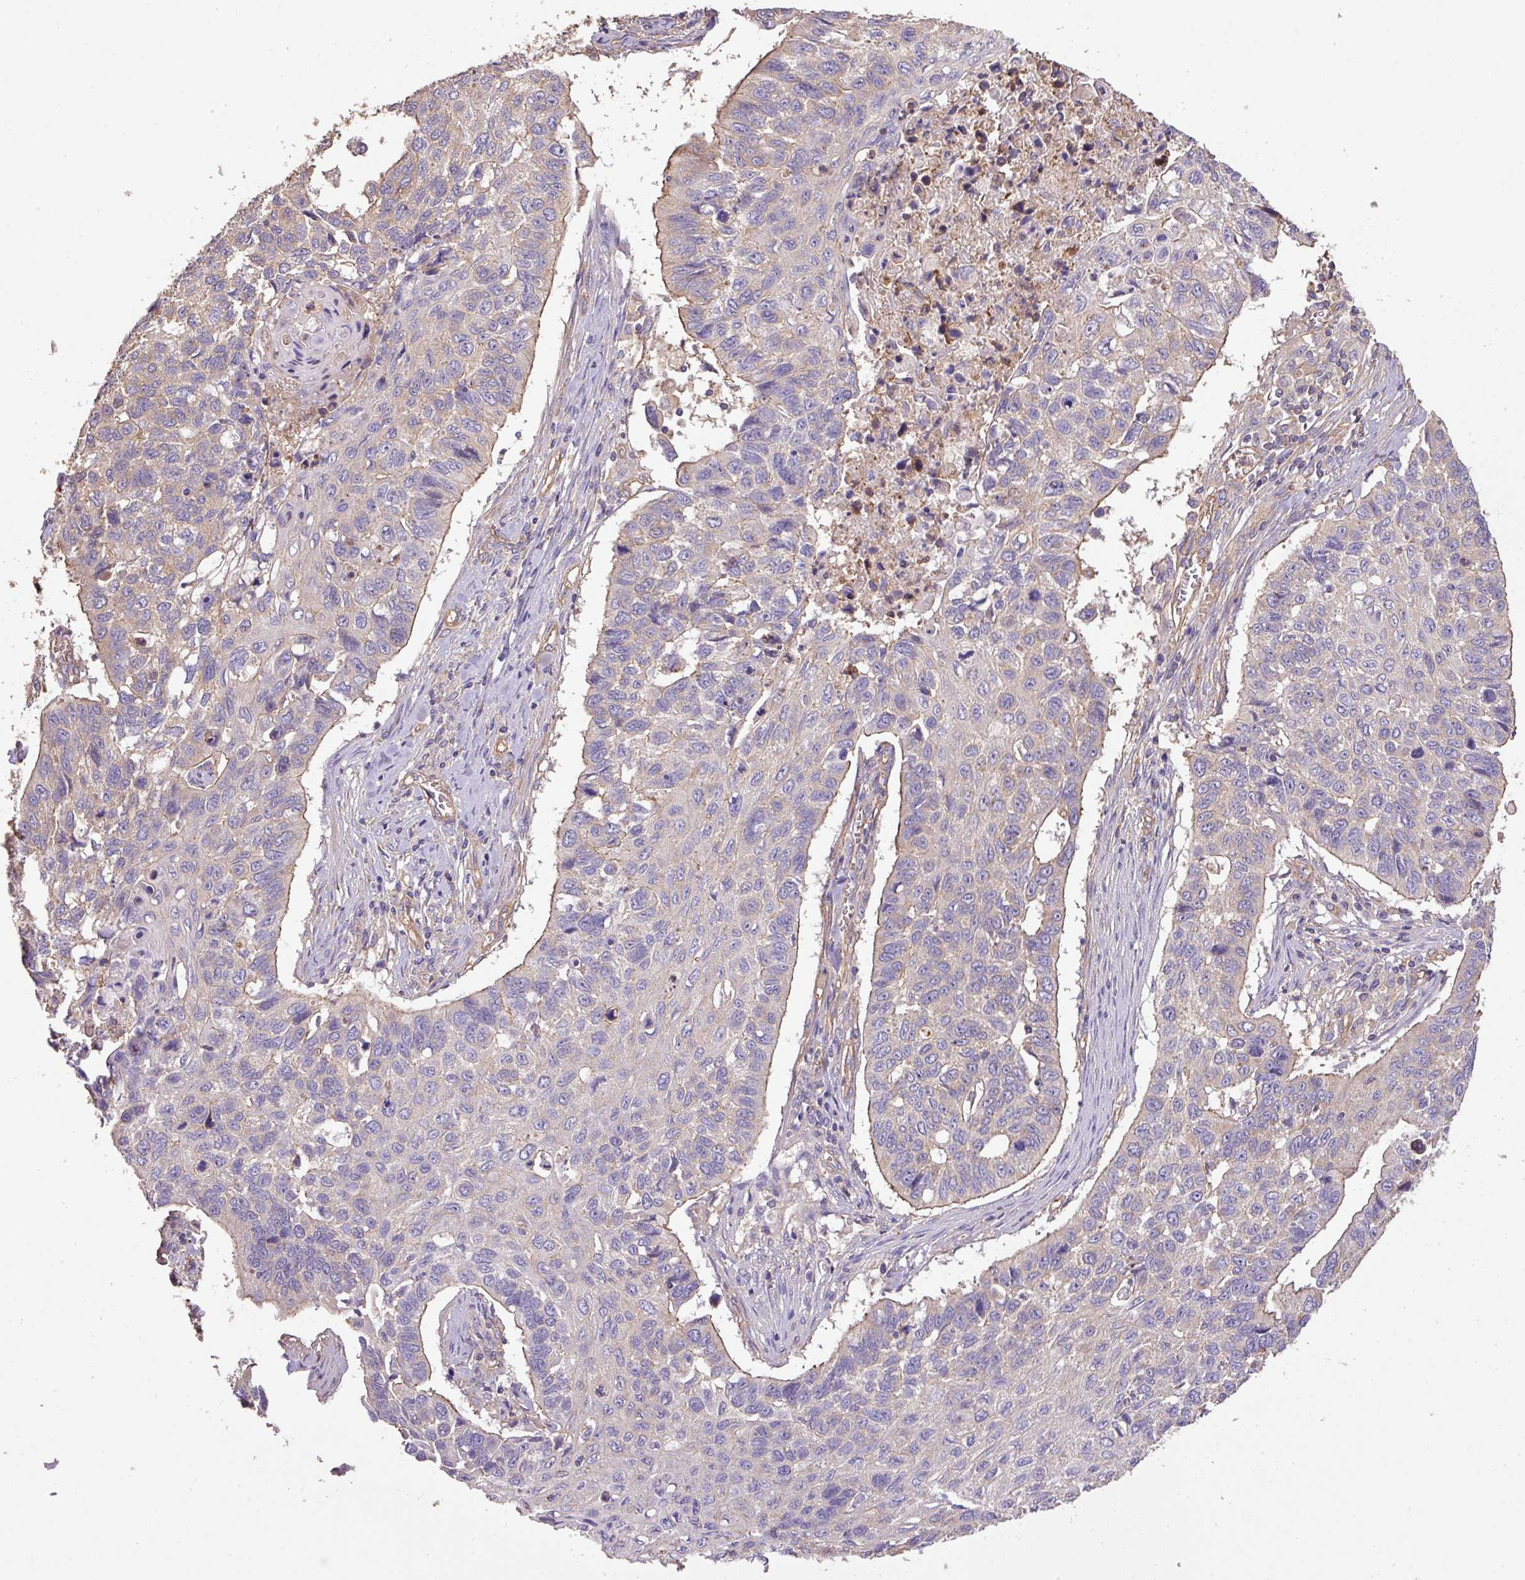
{"staining": {"intensity": "weak", "quantity": "<25%", "location": "cytoplasmic/membranous"}, "tissue": "lung cancer", "cell_type": "Tumor cells", "image_type": "cancer", "snomed": [{"axis": "morphology", "description": "Squamous cell carcinoma, NOS"}, {"axis": "topography", "description": "Lung"}], "caption": "Tumor cells show no significant positivity in lung cancer (squamous cell carcinoma). The staining was performed using DAB (3,3'-diaminobenzidine) to visualize the protein expression in brown, while the nuclei were stained in blue with hematoxylin (Magnification: 20x).", "gene": "CALML4", "patient": {"sex": "male", "age": 62}}